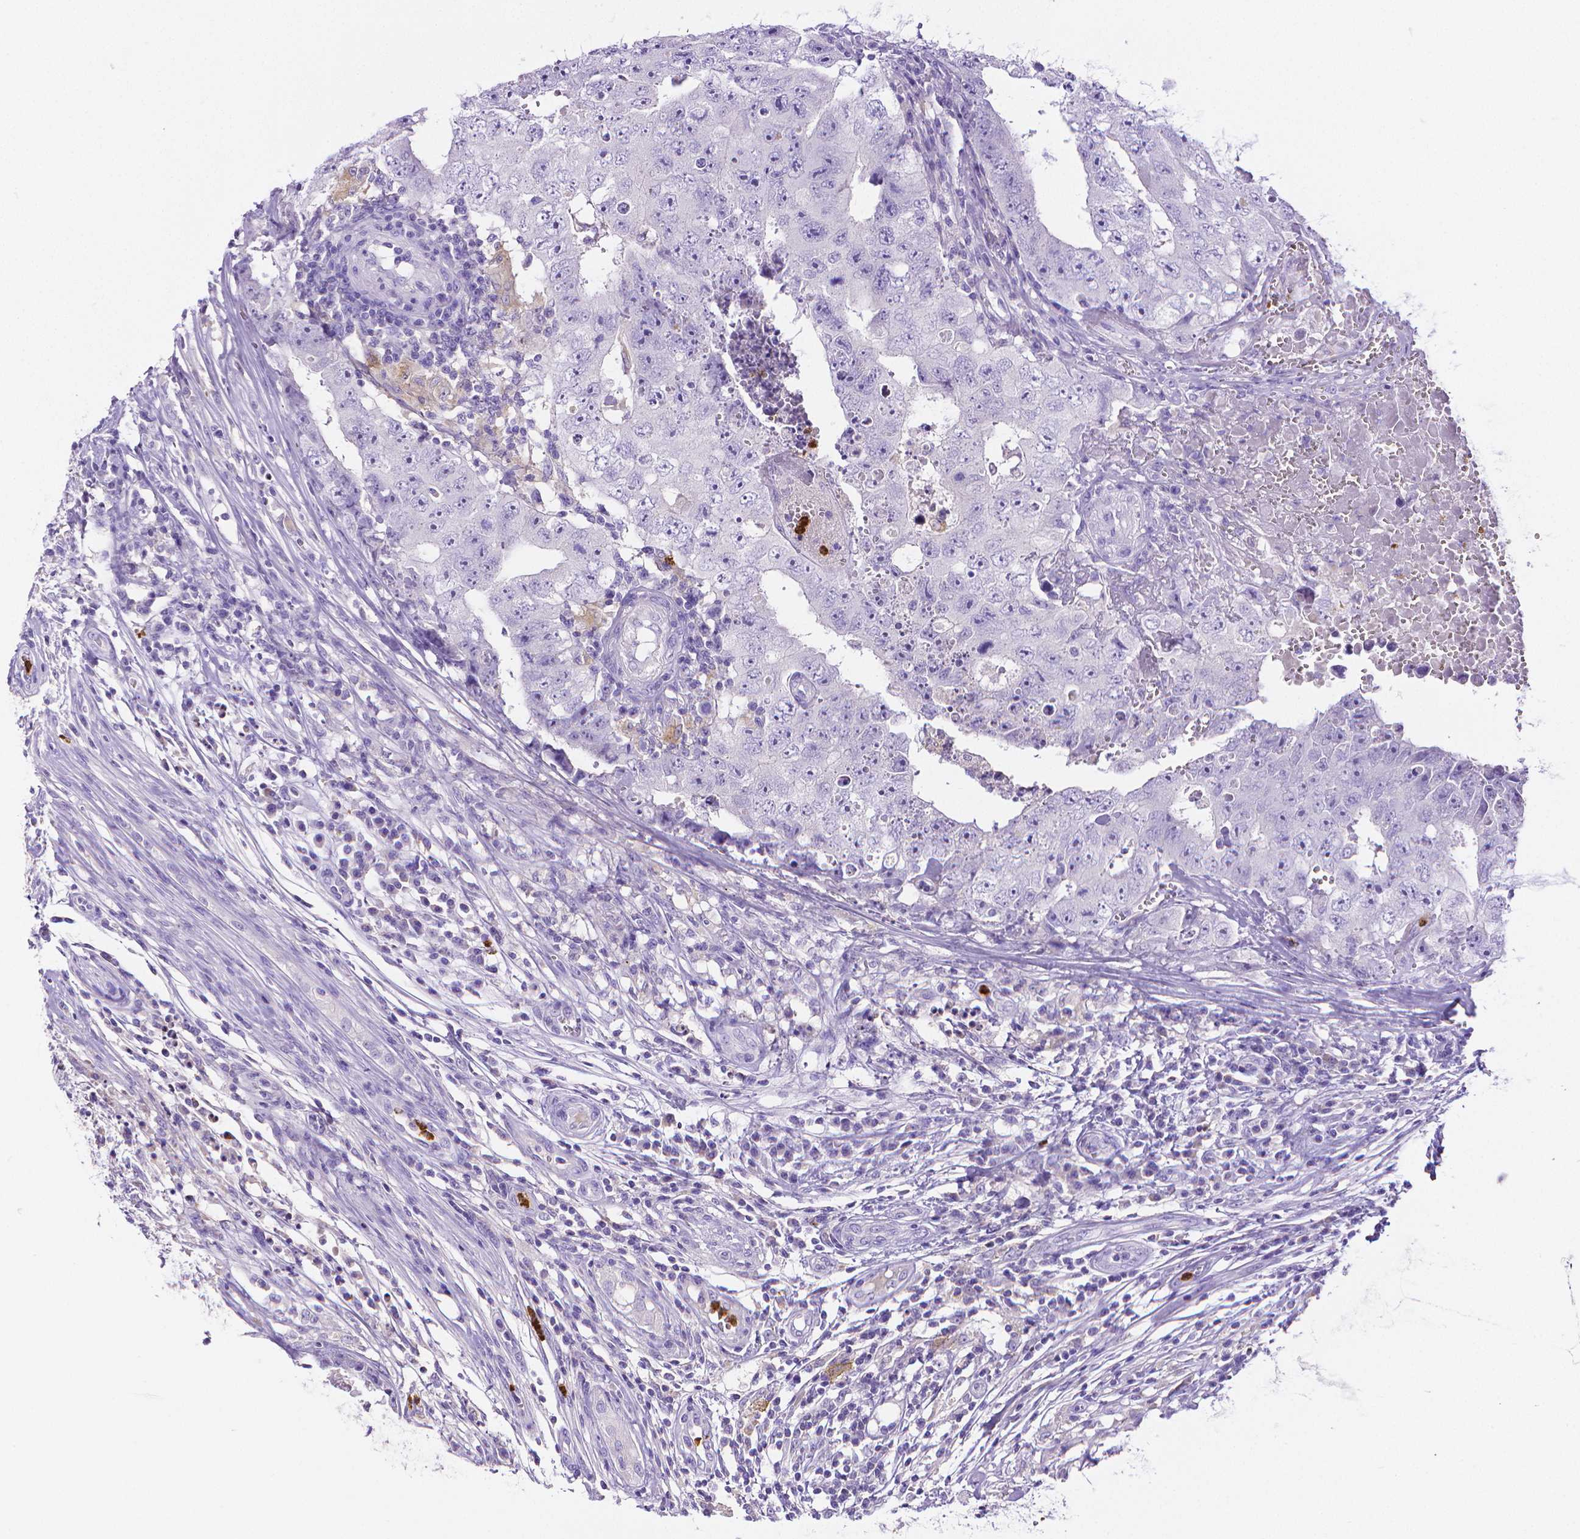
{"staining": {"intensity": "negative", "quantity": "none", "location": "none"}, "tissue": "testis cancer", "cell_type": "Tumor cells", "image_type": "cancer", "snomed": [{"axis": "morphology", "description": "Carcinoma, Embryonal, NOS"}, {"axis": "topography", "description": "Testis"}], "caption": "Tumor cells show no significant expression in testis cancer. (DAB IHC with hematoxylin counter stain).", "gene": "MMP9", "patient": {"sex": "male", "age": 36}}